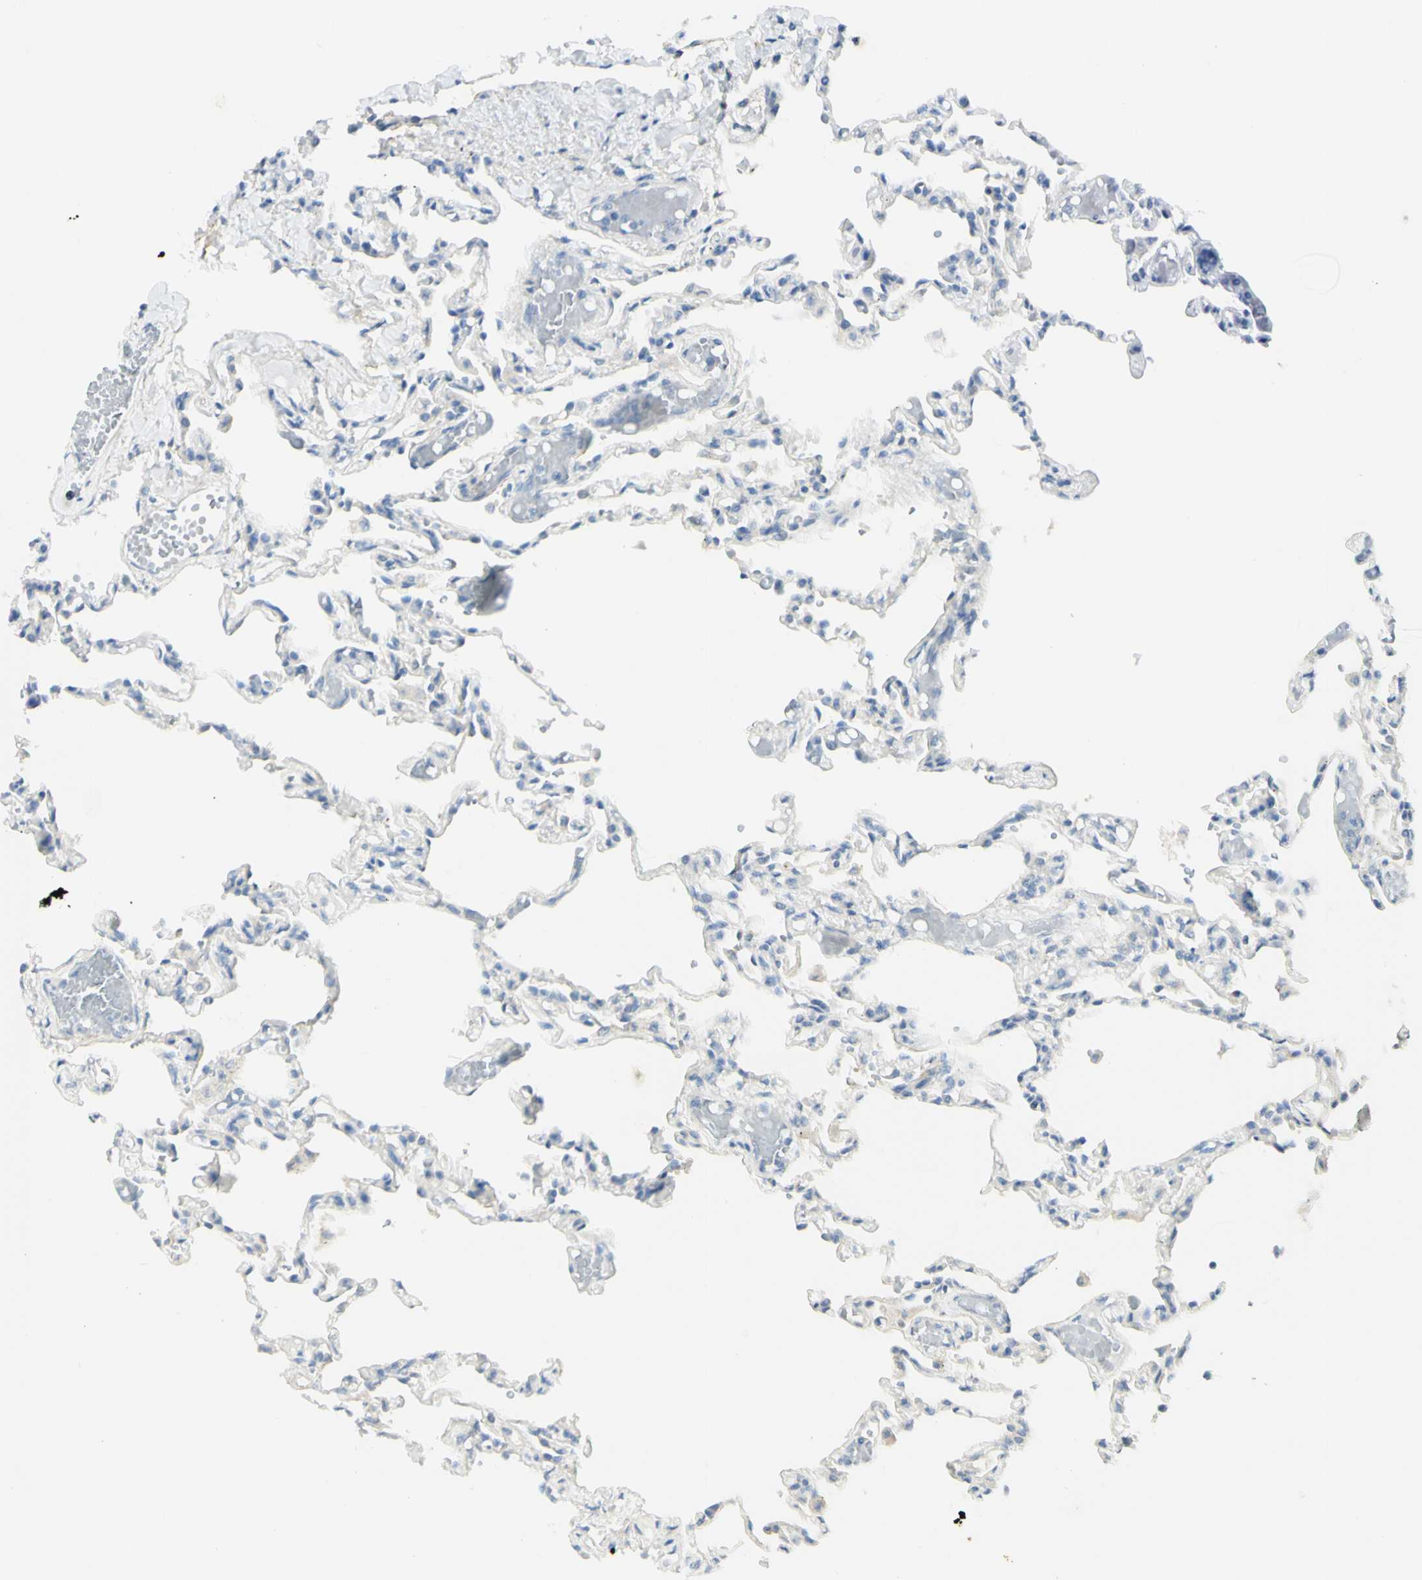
{"staining": {"intensity": "negative", "quantity": "none", "location": "none"}, "tissue": "lung", "cell_type": "Alveolar cells", "image_type": "normal", "snomed": [{"axis": "morphology", "description": "Normal tissue, NOS"}, {"axis": "topography", "description": "Lung"}], "caption": "Histopathology image shows no protein expression in alveolar cells of normal lung. (Immunohistochemistry, brightfield microscopy, high magnification).", "gene": "GCNT3", "patient": {"sex": "male", "age": 21}}